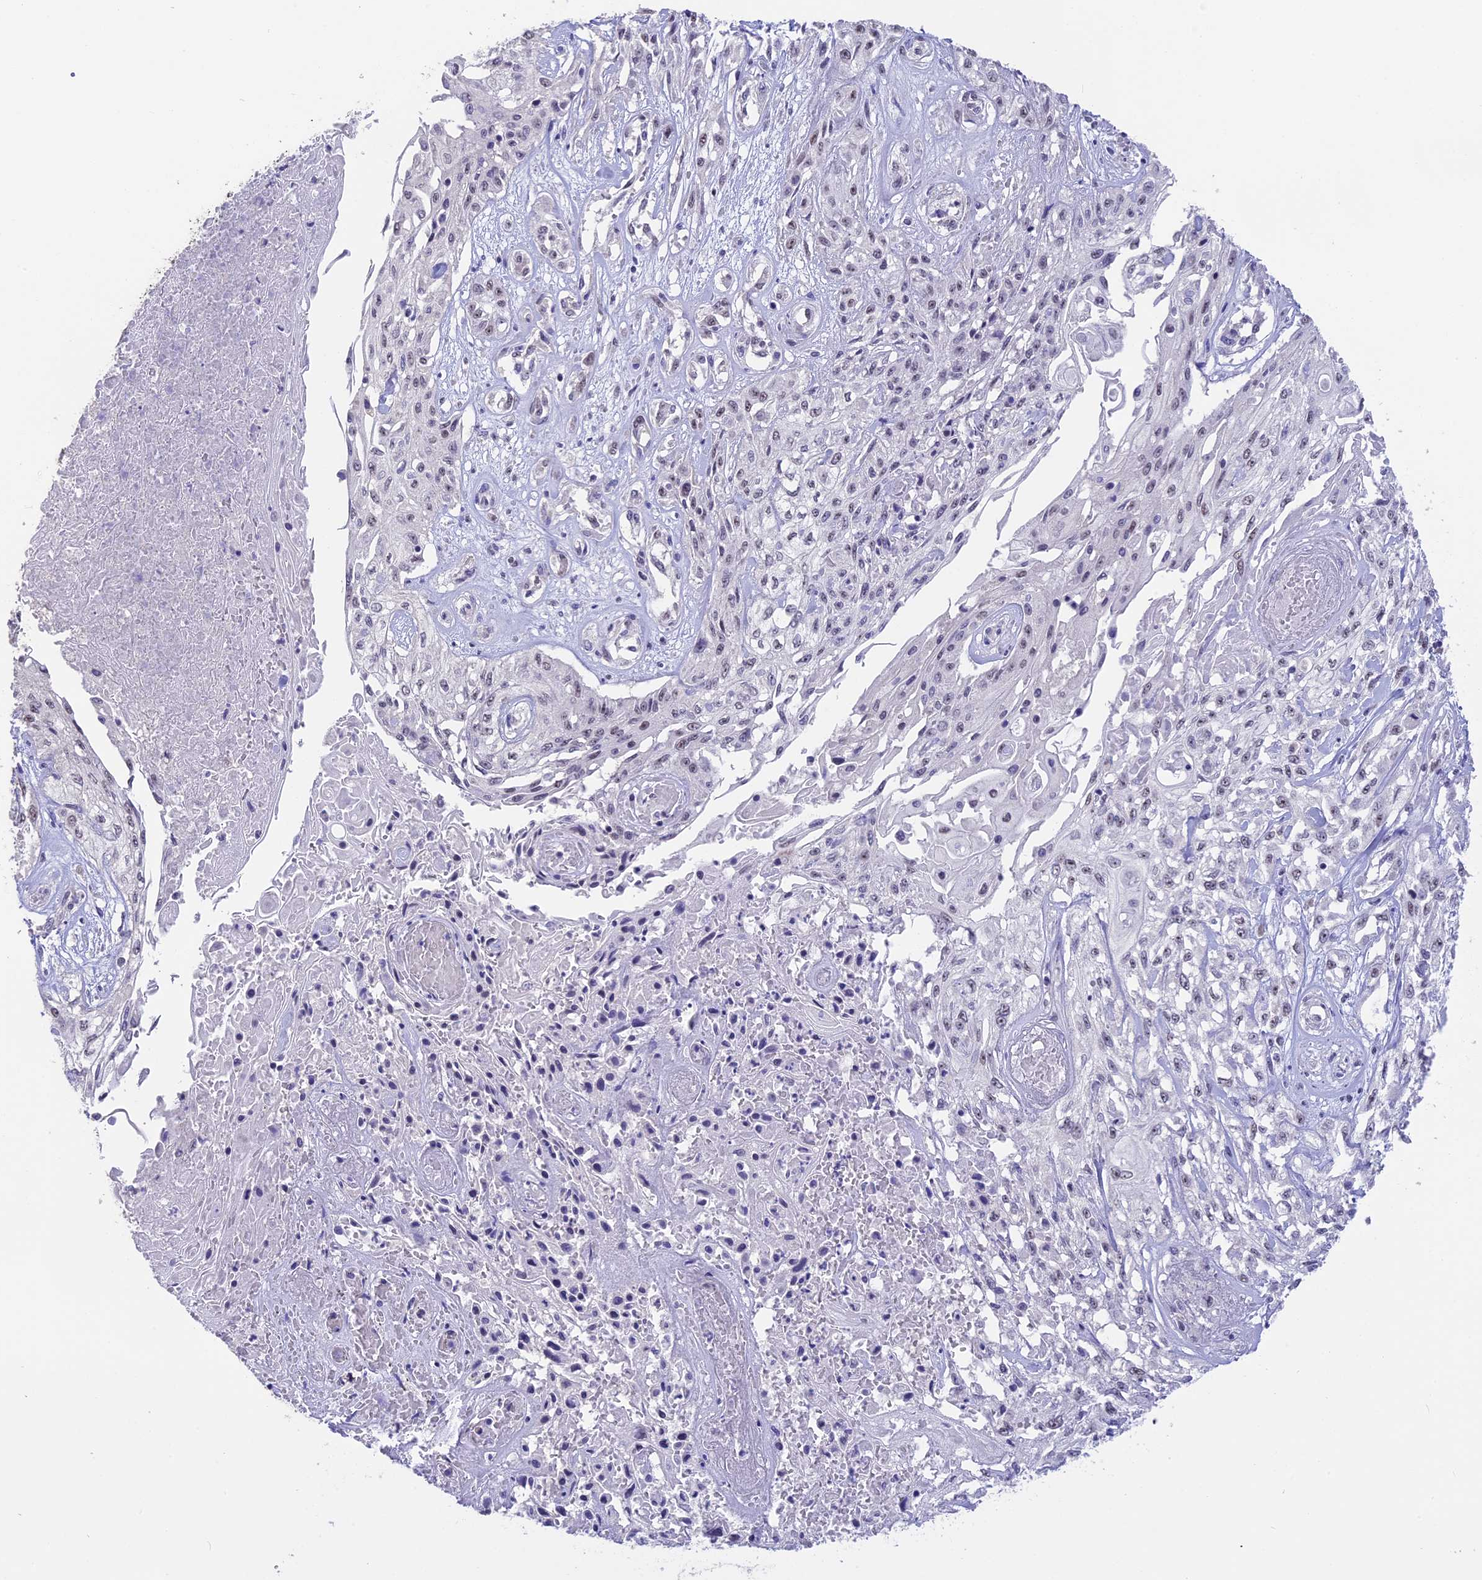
{"staining": {"intensity": "weak", "quantity": "<25%", "location": "nuclear"}, "tissue": "skin cancer", "cell_type": "Tumor cells", "image_type": "cancer", "snomed": [{"axis": "morphology", "description": "Squamous cell carcinoma, NOS"}, {"axis": "morphology", "description": "Squamous cell carcinoma, metastatic, NOS"}, {"axis": "topography", "description": "Skin"}, {"axis": "topography", "description": "Lymph node"}], "caption": "IHC image of neoplastic tissue: human skin cancer (metastatic squamous cell carcinoma) stained with DAB (3,3'-diaminobenzidine) exhibits no significant protein expression in tumor cells. (DAB (3,3'-diaminobenzidine) IHC with hematoxylin counter stain).", "gene": "SETD2", "patient": {"sex": "male", "age": 75}}